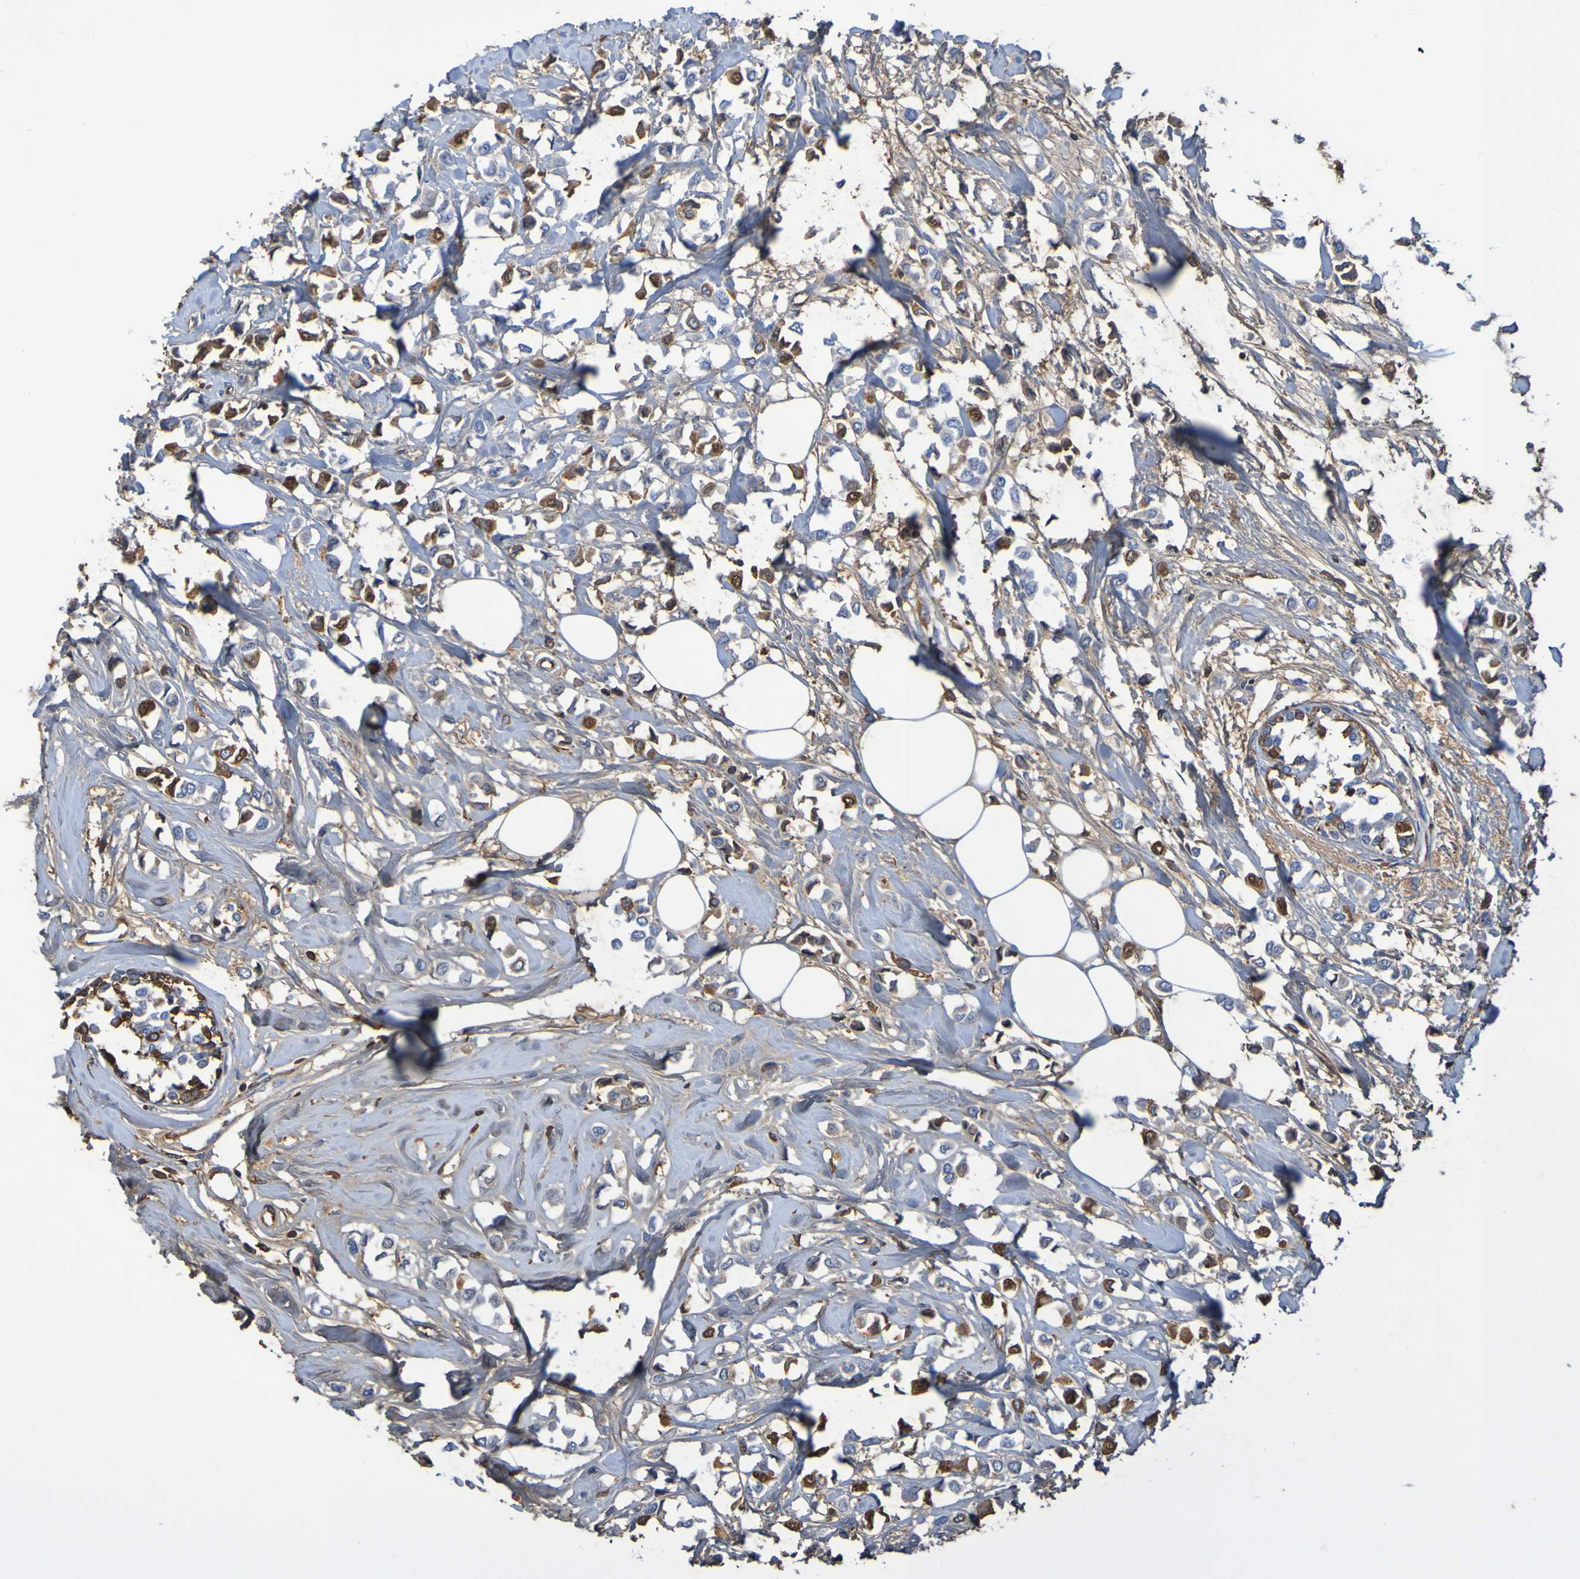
{"staining": {"intensity": "moderate", "quantity": "25%-75%", "location": "cytoplasmic/membranous"}, "tissue": "breast cancer", "cell_type": "Tumor cells", "image_type": "cancer", "snomed": [{"axis": "morphology", "description": "Lobular carcinoma"}, {"axis": "topography", "description": "Breast"}], "caption": "Protein expression analysis of human breast lobular carcinoma reveals moderate cytoplasmic/membranous expression in about 25%-75% of tumor cells. (DAB IHC with brightfield microscopy, high magnification).", "gene": "GAB3", "patient": {"sex": "female", "age": 51}}